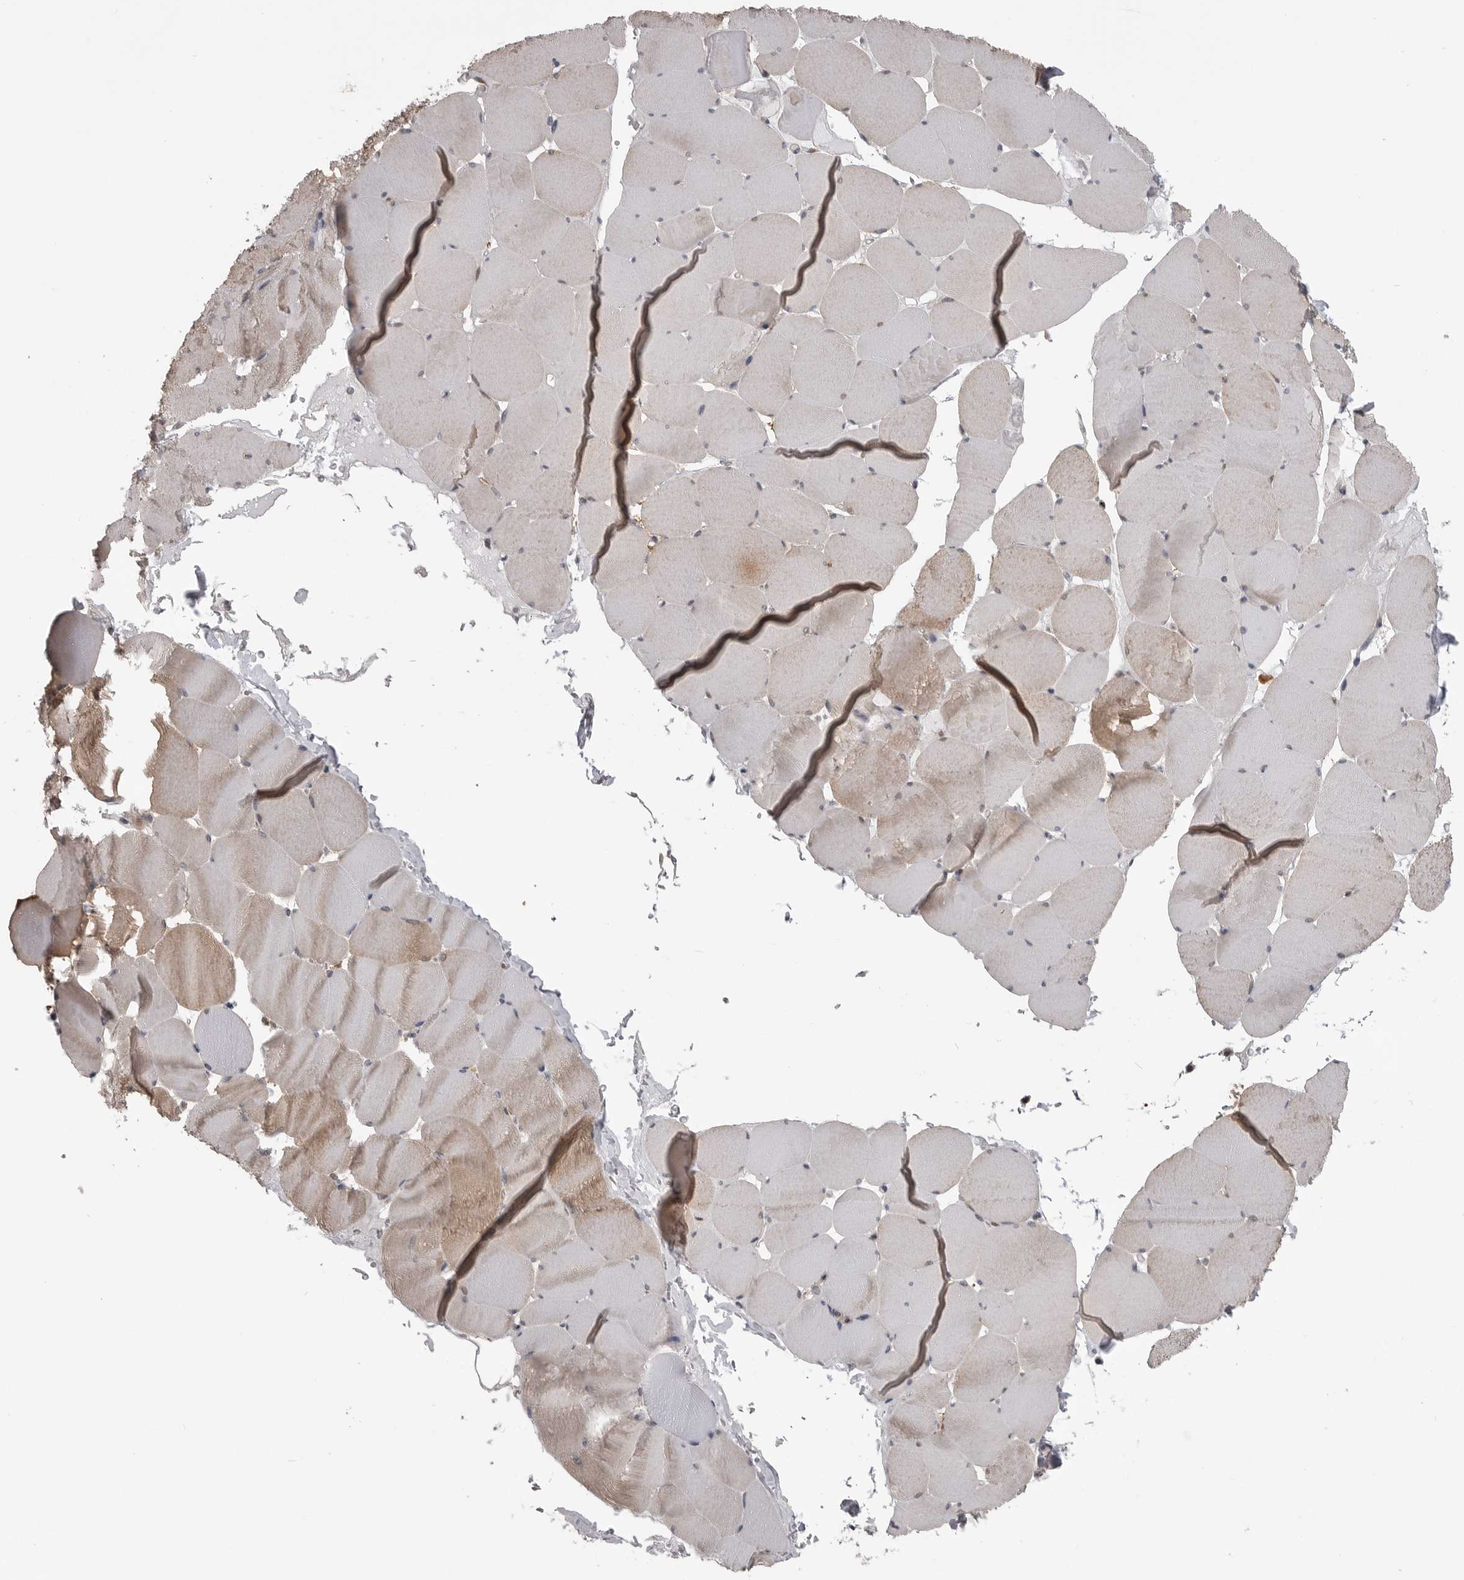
{"staining": {"intensity": "weak", "quantity": "25%-75%", "location": "cytoplasmic/membranous"}, "tissue": "skeletal muscle", "cell_type": "Myocytes", "image_type": "normal", "snomed": [{"axis": "morphology", "description": "Normal tissue, NOS"}, {"axis": "topography", "description": "Skeletal muscle"}], "caption": "DAB immunohistochemical staining of unremarkable human skeletal muscle exhibits weak cytoplasmic/membranous protein staining in approximately 25%-75% of myocytes.", "gene": "MAPK13", "patient": {"sex": "male", "age": 62}}